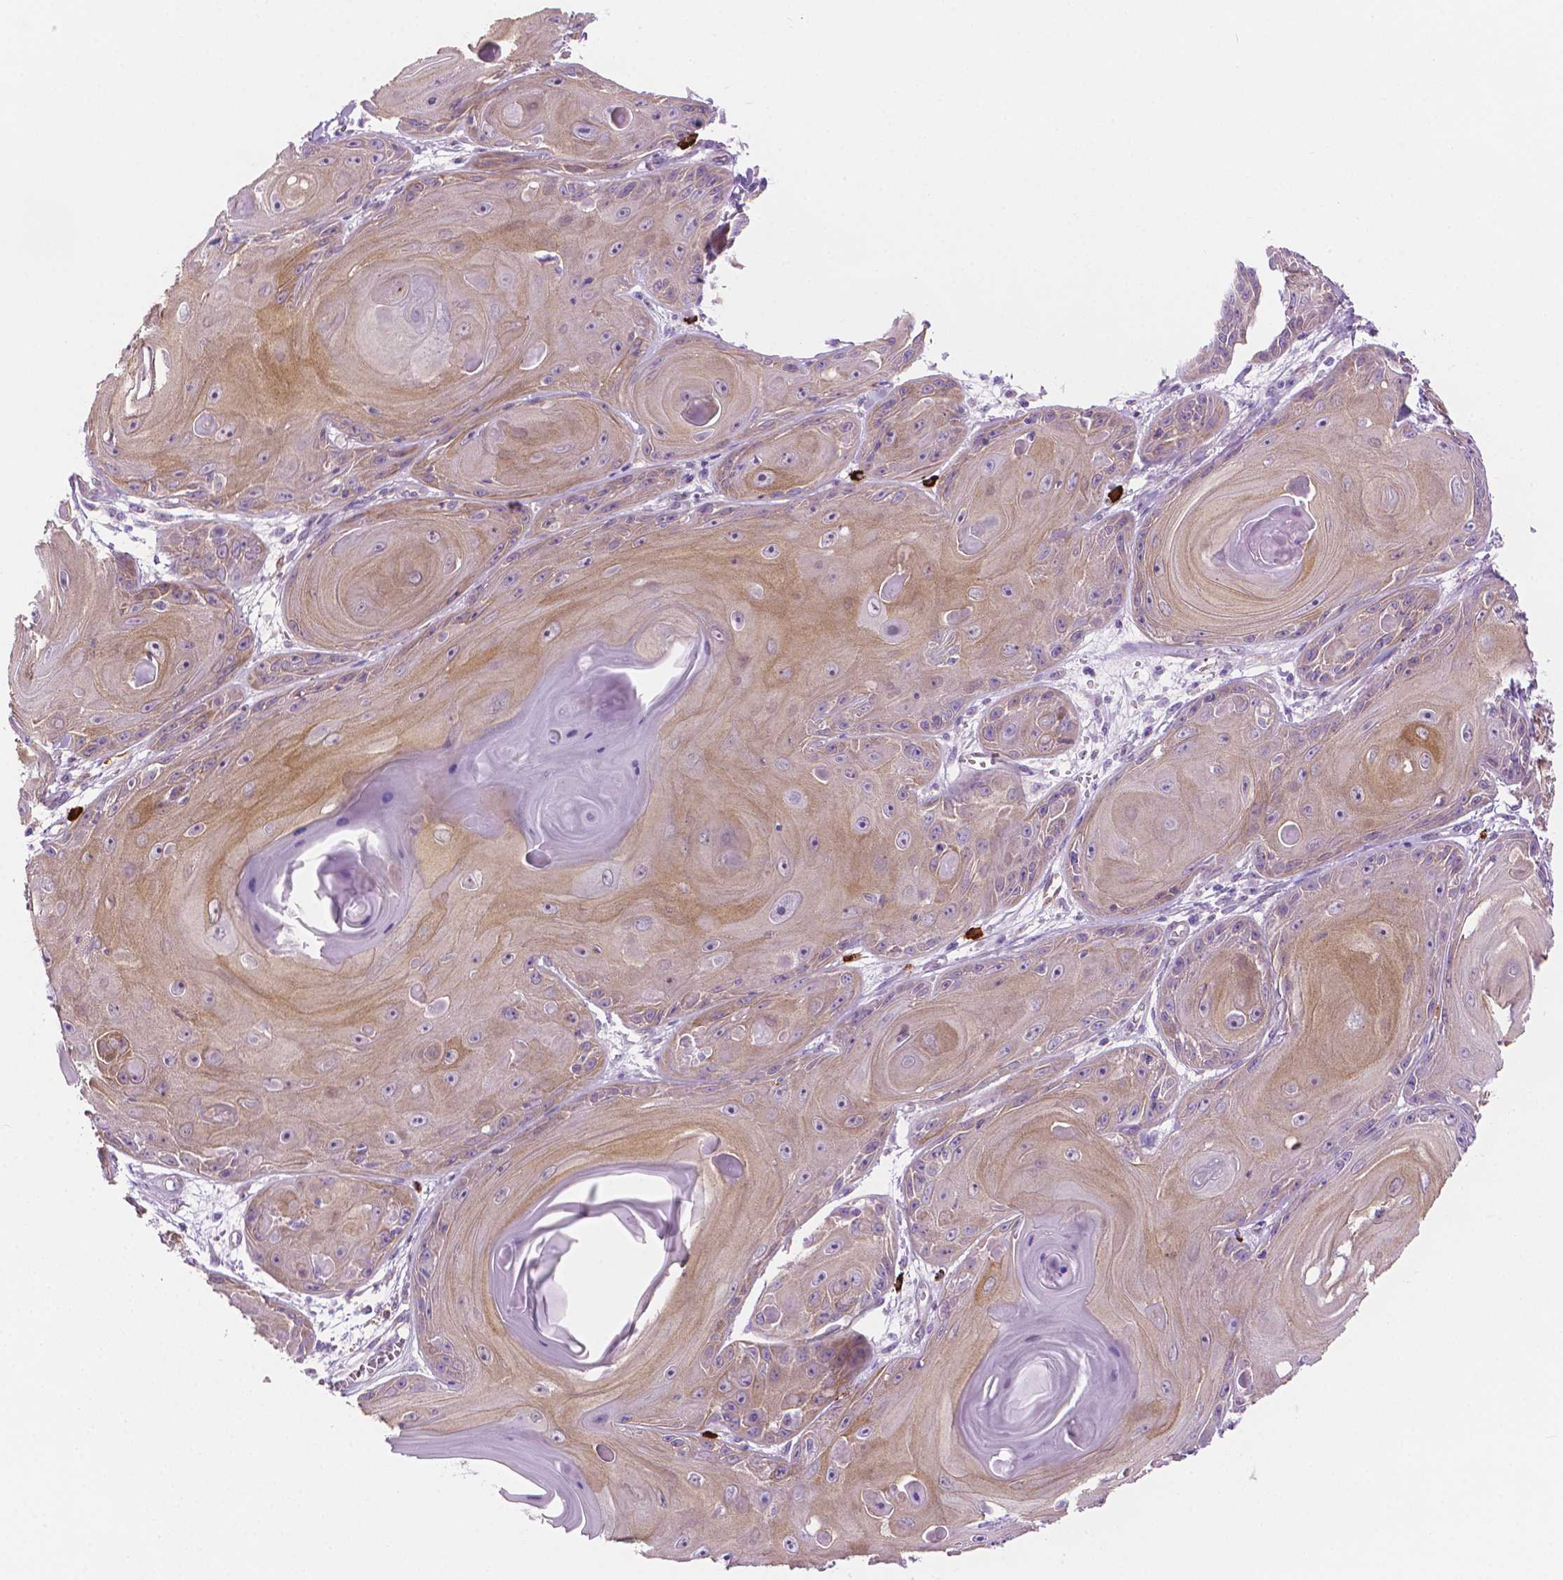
{"staining": {"intensity": "weak", "quantity": ">75%", "location": "cytoplasmic/membranous"}, "tissue": "skin cancer", "cell_type": "Tumor cells", "image_type": "cancer", "snomed": [{"axis": "morphology", "description": "Squamous cell carcinoma, NOS"}, {"axis": "topography", "description": "Skin"}, {"axis": "topography", "description": "Vulva"}], "caption": "Weak cytoplasmic/membranous protein staining is identified in approximately >75% of tumor cells in skin cancer.", "gene": "EPPK1", "patient": {"sex": "female", "age": 85}}